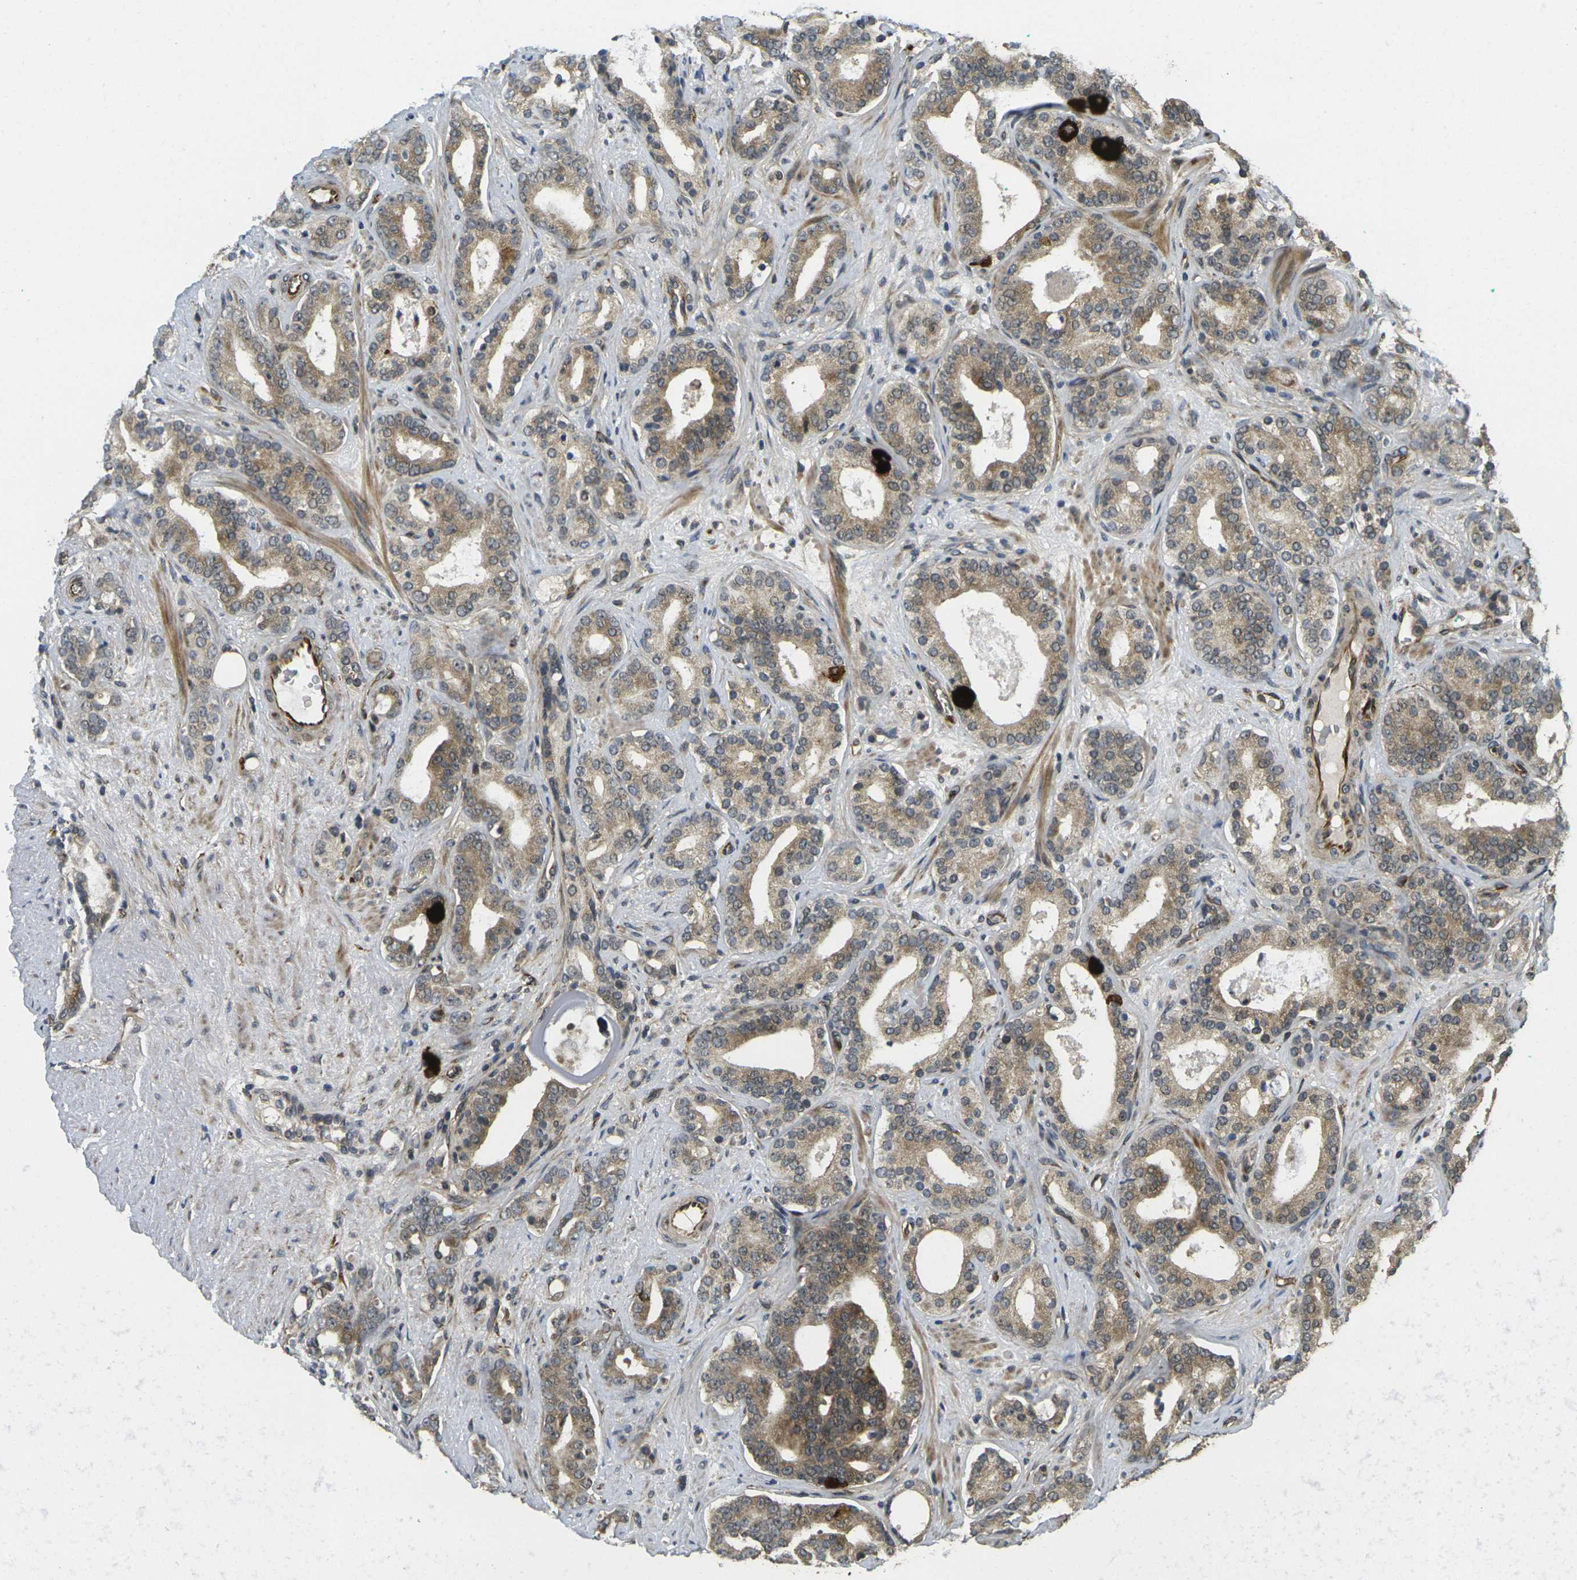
{"staining": {"intensity": "weak", "quantity": ">75%", "location": "cytoplasmic/membranous"}, "tissue": "prostate cancer", "cell_type": "Tumor cells", "image_type": "cancer", "snomed": [{"axis": "morphology", "description": "Adenocarcinoma, Low grade"}, {"axis": "topography", "description": "Prostate"}], "caption": "Weak cytoplasmic/membranous staining is seen in about >75% of tumor cells in prostate cancer (adenocarcinoma (low-grade)).", "gene": "FUT11", "patient": {"sex": "male", "age": 63}}